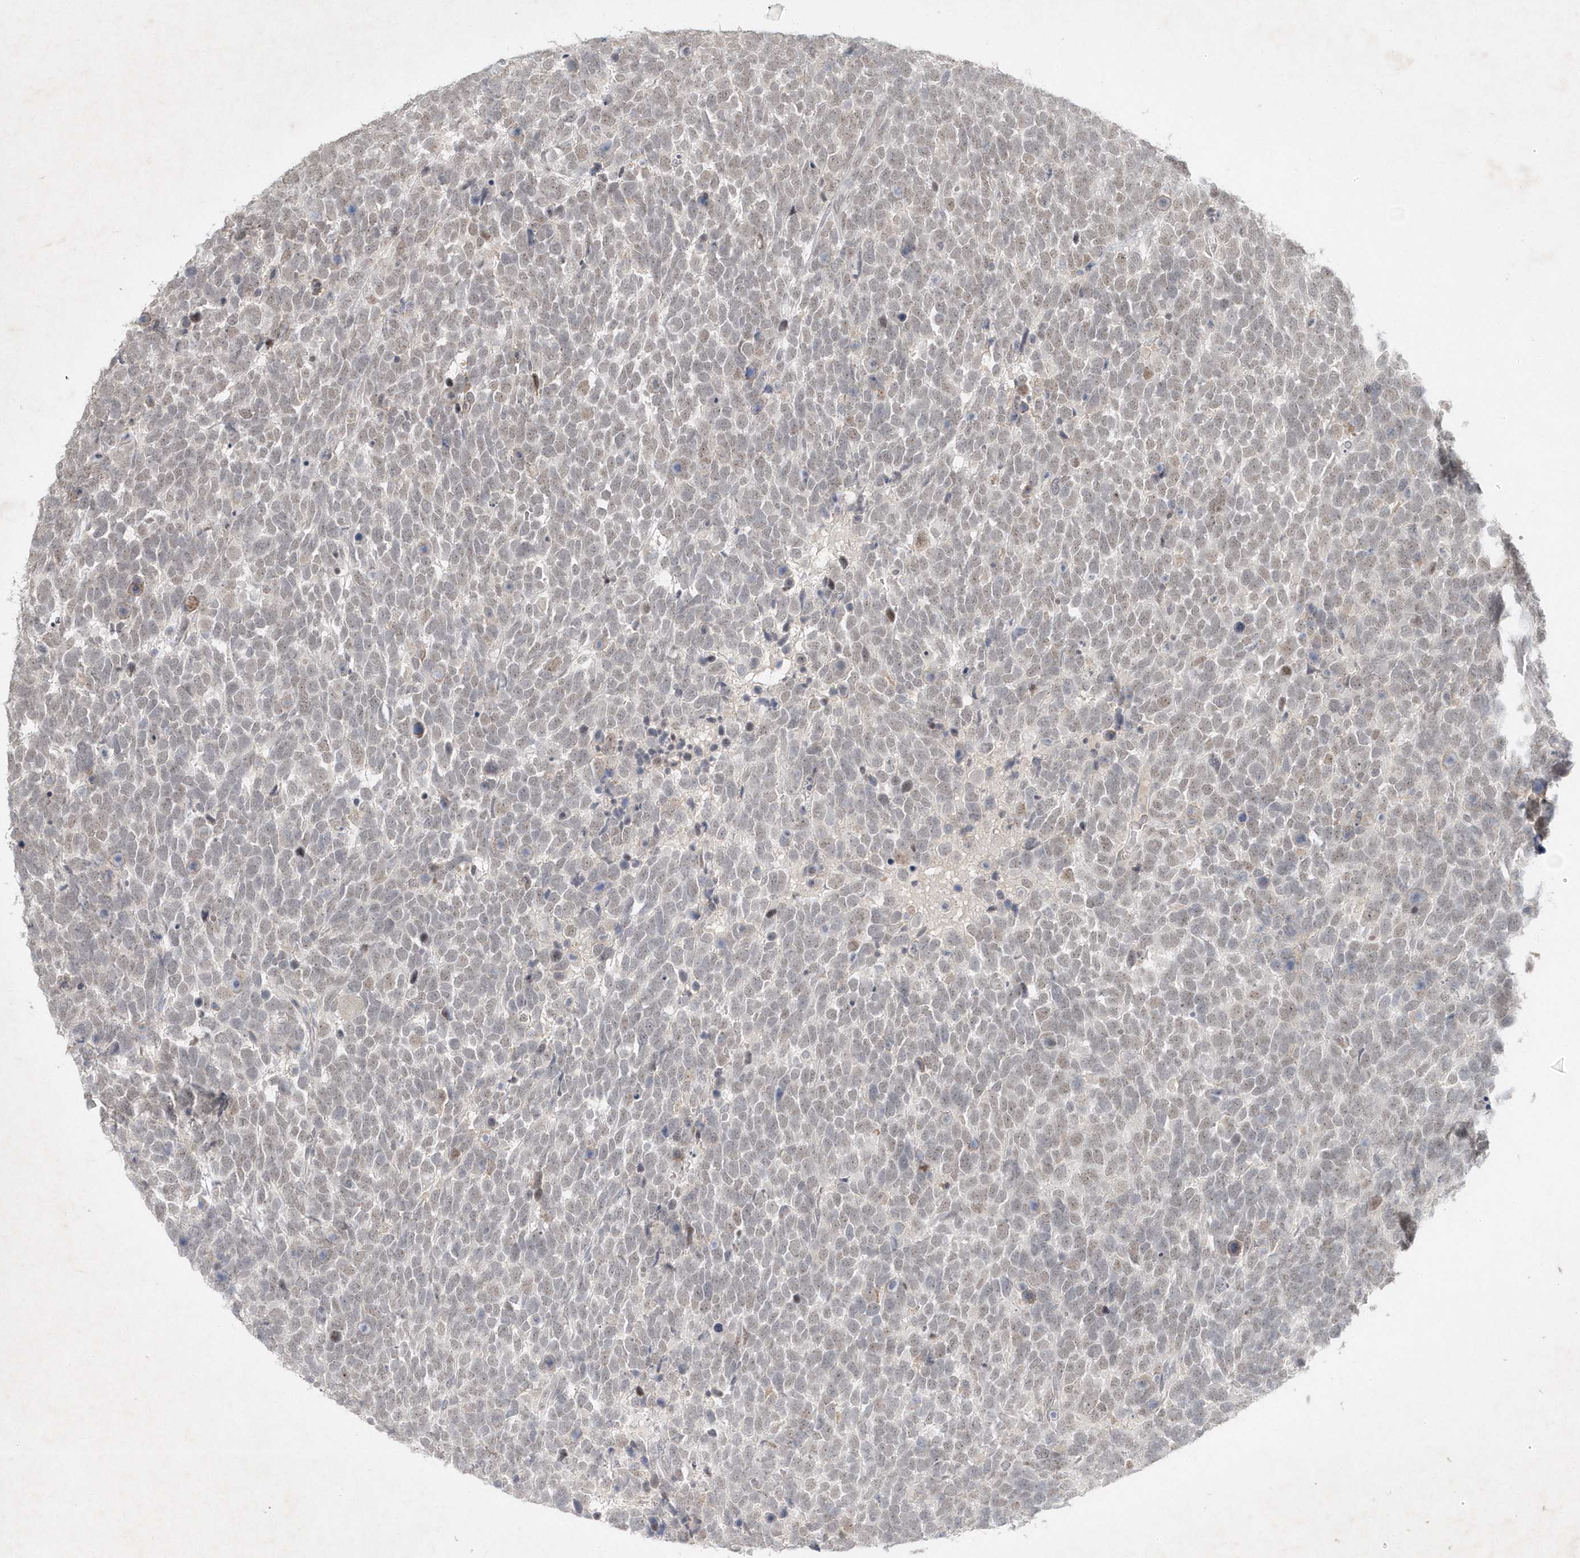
{"staining": {"intensity": "negative", "quantity": "none", "location": "none"}, "tissue": "urothelial cancer", "cell_type": "Tumor cells", "image_type": "cancer", "snomed": [{"axis": "morphology", "description": "Urothelial carcinoma, High grade"}, {"axis": "topography", "description": "Urinary bladder"}], "caption": "Immunohistochemistry histopathology image of human urothelial carcinoma (high-grade) stained for a protein (brown), which reveals no positivity in tumor cells. Brightfield microscopy of IHC stained with DAB (3,3'-diaminobenzidine) (brown) and hematoxylin (blue), captured at high magnification.", "gene": "ZBTB9", "patient": {"sex": "female", "age": 82}}